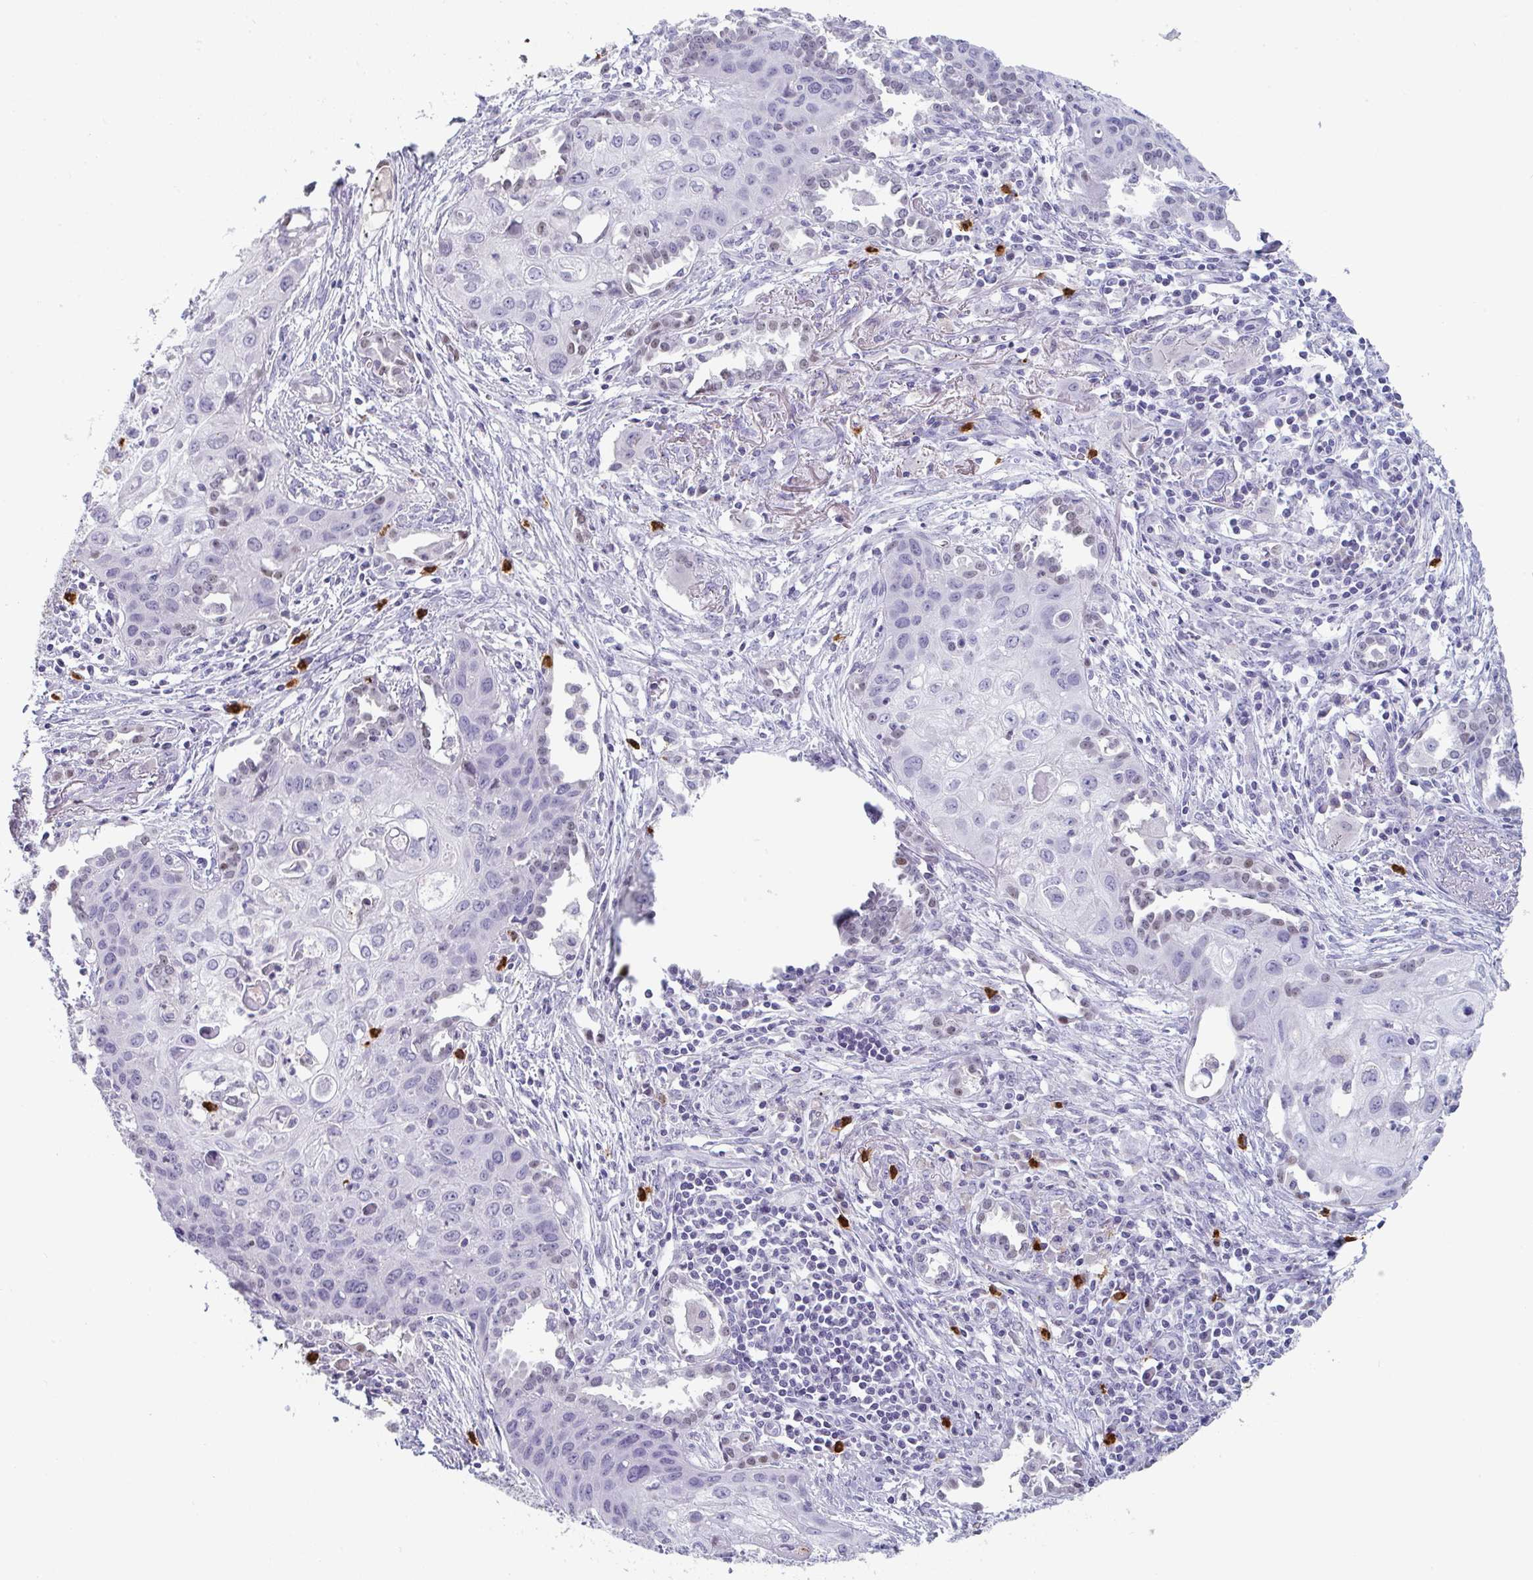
{"staining": {"intensity": "negative", "quantity": "none", "location": "none"}, "tissue": "lung cancer", "cell_type": "Tumor cells", "image_type": "cancer", "snomed": [{"axis": "morphology", "description": "Squamous cell carcinoma, NOS"}, {"axis": "topography", "description": "Lung"}], "caption": "This is an IHC histopathology image of human lung cancer (squamous cell carcinoma). There is no positivity in tumor cells.", "gene": "RUBCN", "patient": {"sex": "male", "age": 71}}